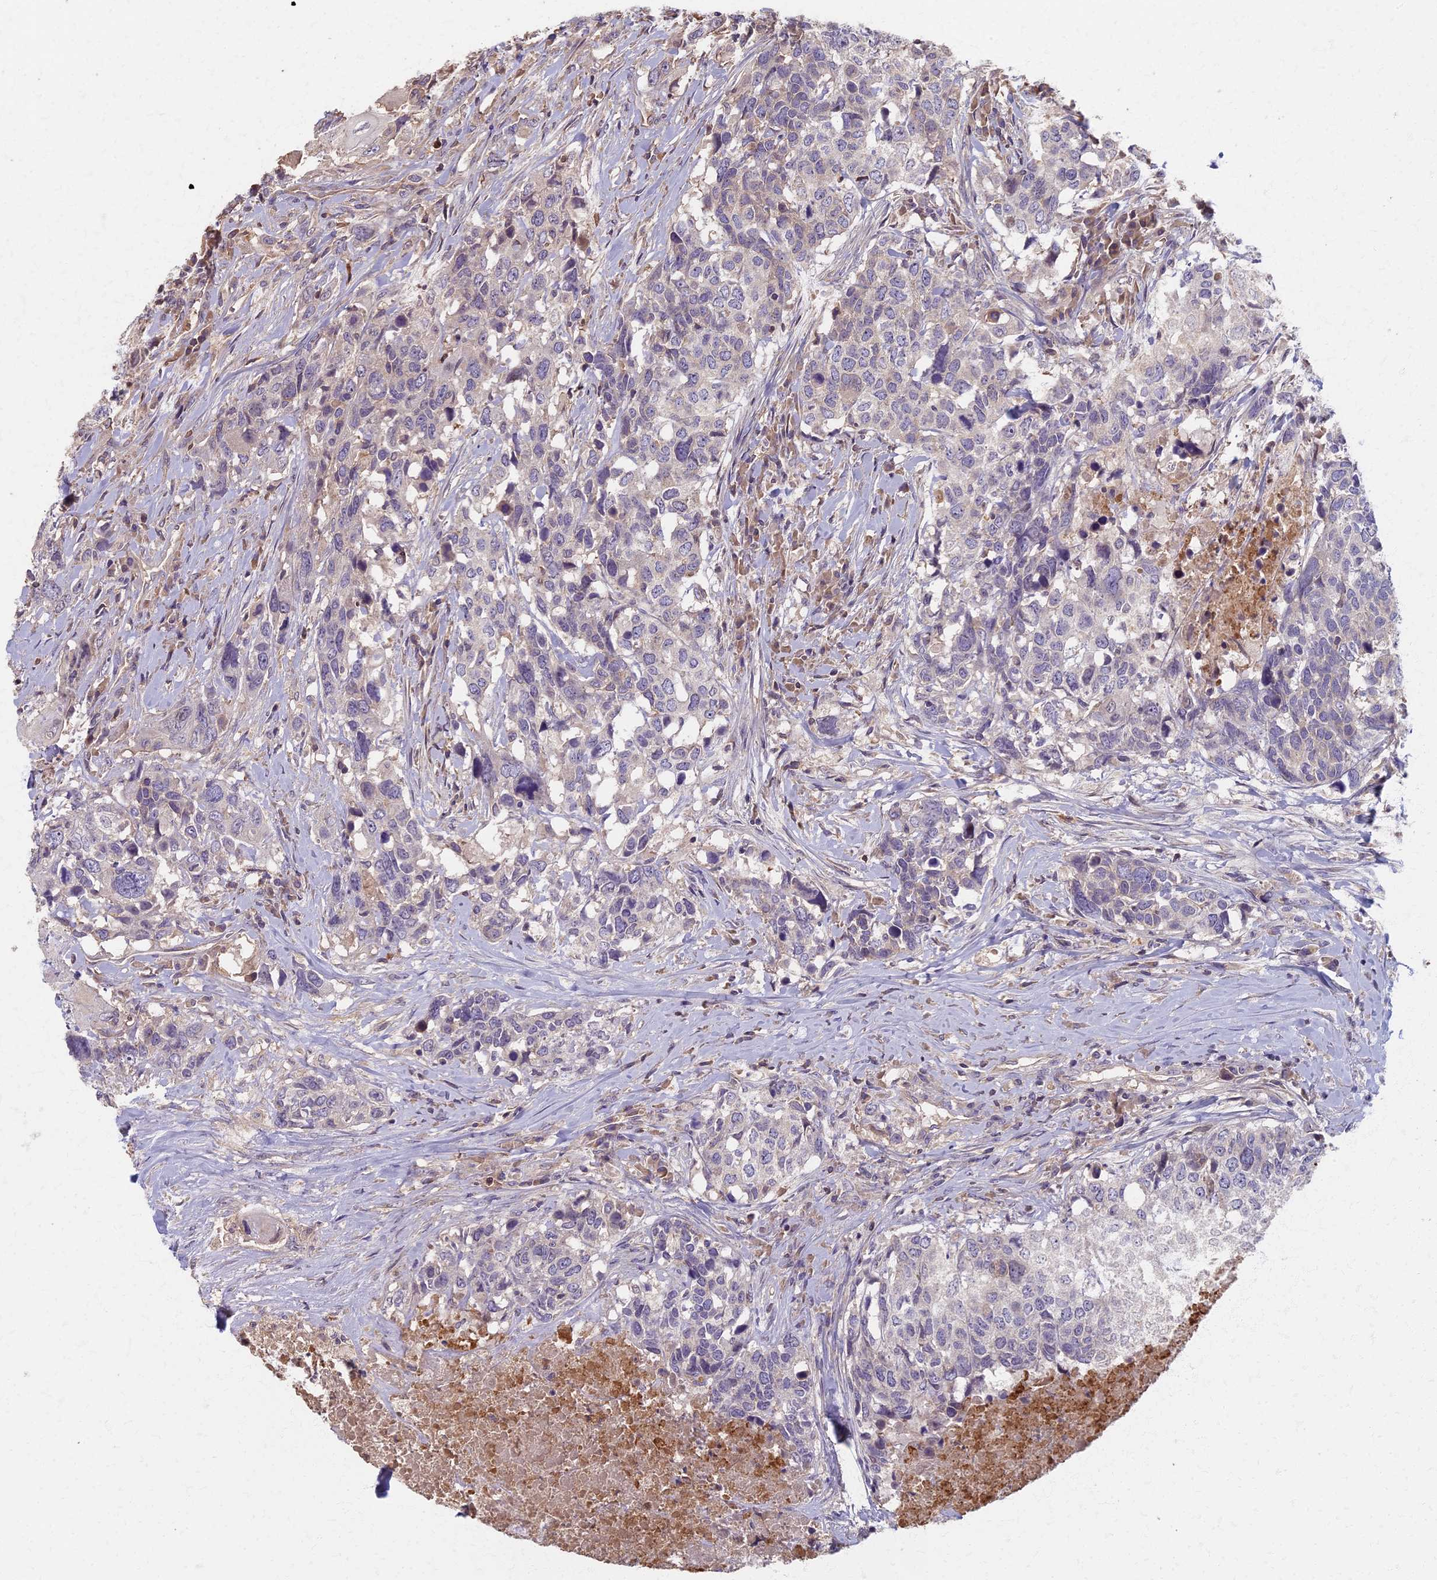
{"staining": {"intensity": "negative", "quantity": "none", "location": "none"}, "tissue": "head and neck cancer", "cell_type": "Tumor cells", "image_type": "cancer", "snomed": [{"axis": "morphology", "description": "Squamous cell carcinoma, NOS"}, {"axis": "topography", "description": "Head-Neck"}], "caption": "Micrograph shows no significant protein staining in tumor cells of head and neck cancer.", "gene": "AP4E1", "patient": {"sex": "male", "age": 66}}